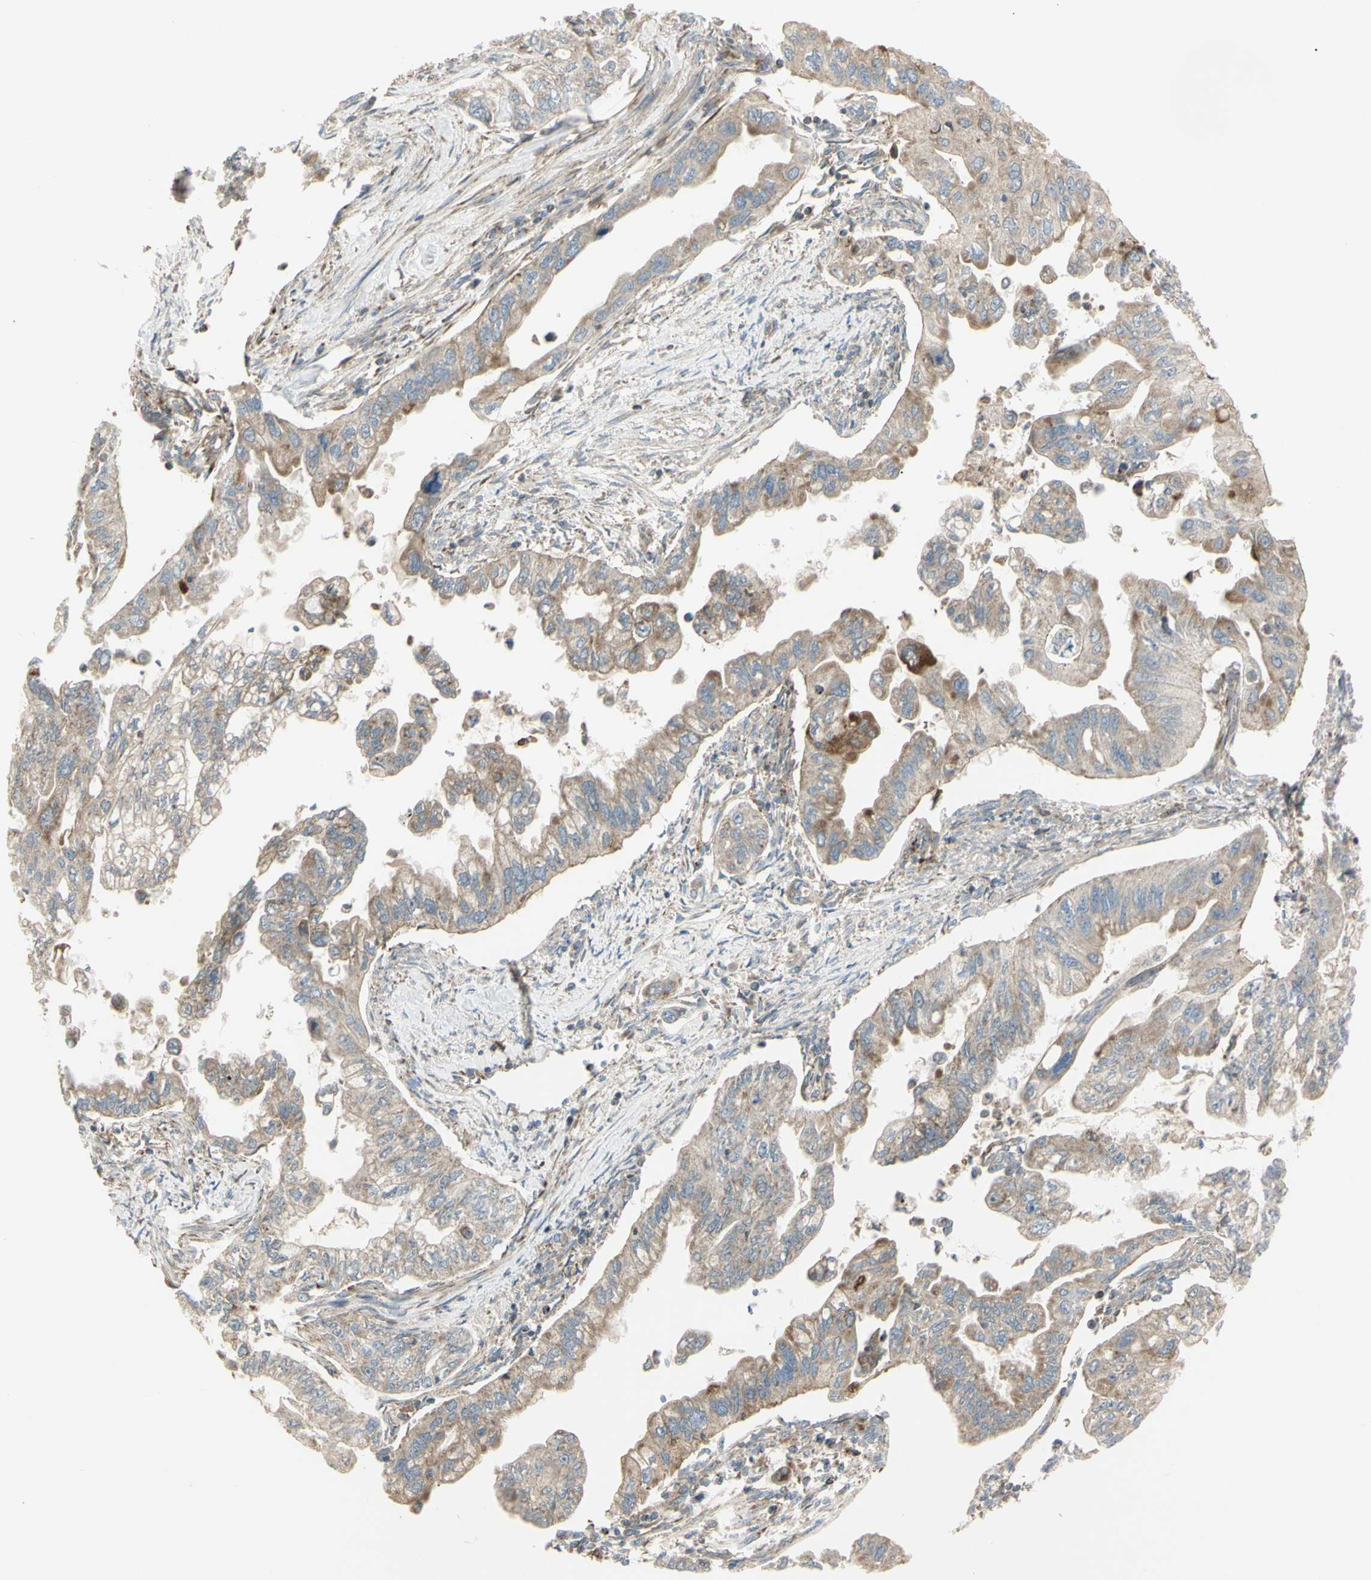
{"staining": {"intensity": "weak", "quantity": ">75%", "location": "cytoplasmic/membranous"}, "tissue": "pancreatic cancer", "cell_type": "Tumor cells", "image_type": "cancer", "snomed": [{"axis": "morphology", "description": "Normal tissue, NOS"}, {"axis": "topography", "description": "Pancreas"}], "caption": "Human pancreatic cancer stained with a brown dye shows weak cytoplasmic/membranous positive staining in approximately >75% of tumor cells.", "gene": "CYB5R1", "patient": {"sex": "male", "age": 42}}